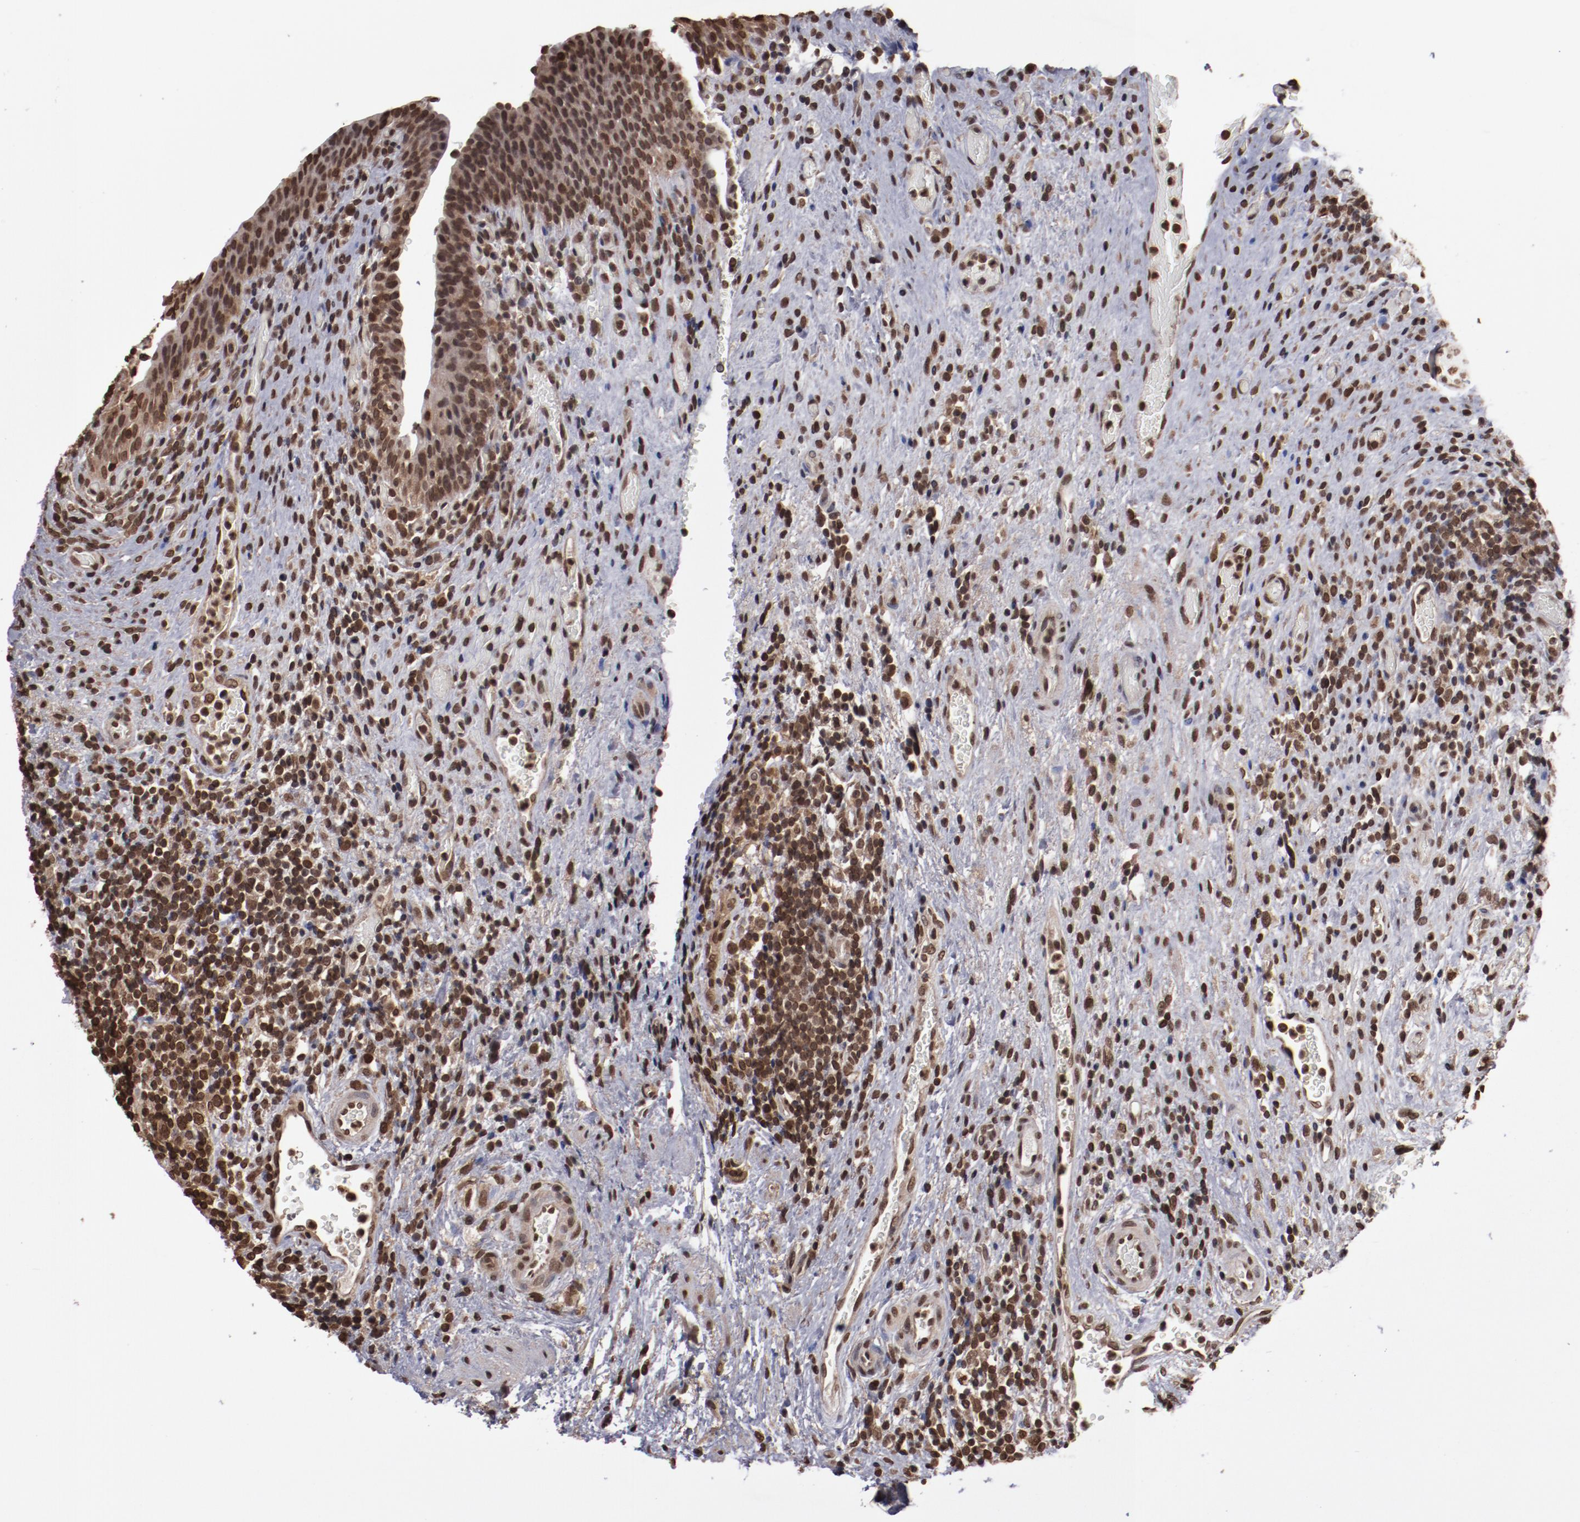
{"staining": {"intensity": "strong", "quantity": ">75%", "location": "cytoplasmic/membranous,nuclear"}, "tissue": "urinary bladder", "cell_type": "Urothelial cells", "image_type": "normal", "snomed": [{"axis": "morphology", "description": "Normal tissue, NOS"}, {"axis": "morphology", "description": "Urothelial carcinoma, High grade"}, {"axis": "topography", "description": "Urinary bladder"}], "caption": "Strong cytoplasmic/membranous,nuclear protein staining is present in about >75% of urothelial cells in urinary bladder. Immunohistochemistry stains the protein of interest in brown and the nuclei are stained blue.", "gene": "AKT1", "patient": {"sex": "male", "age": 51}}